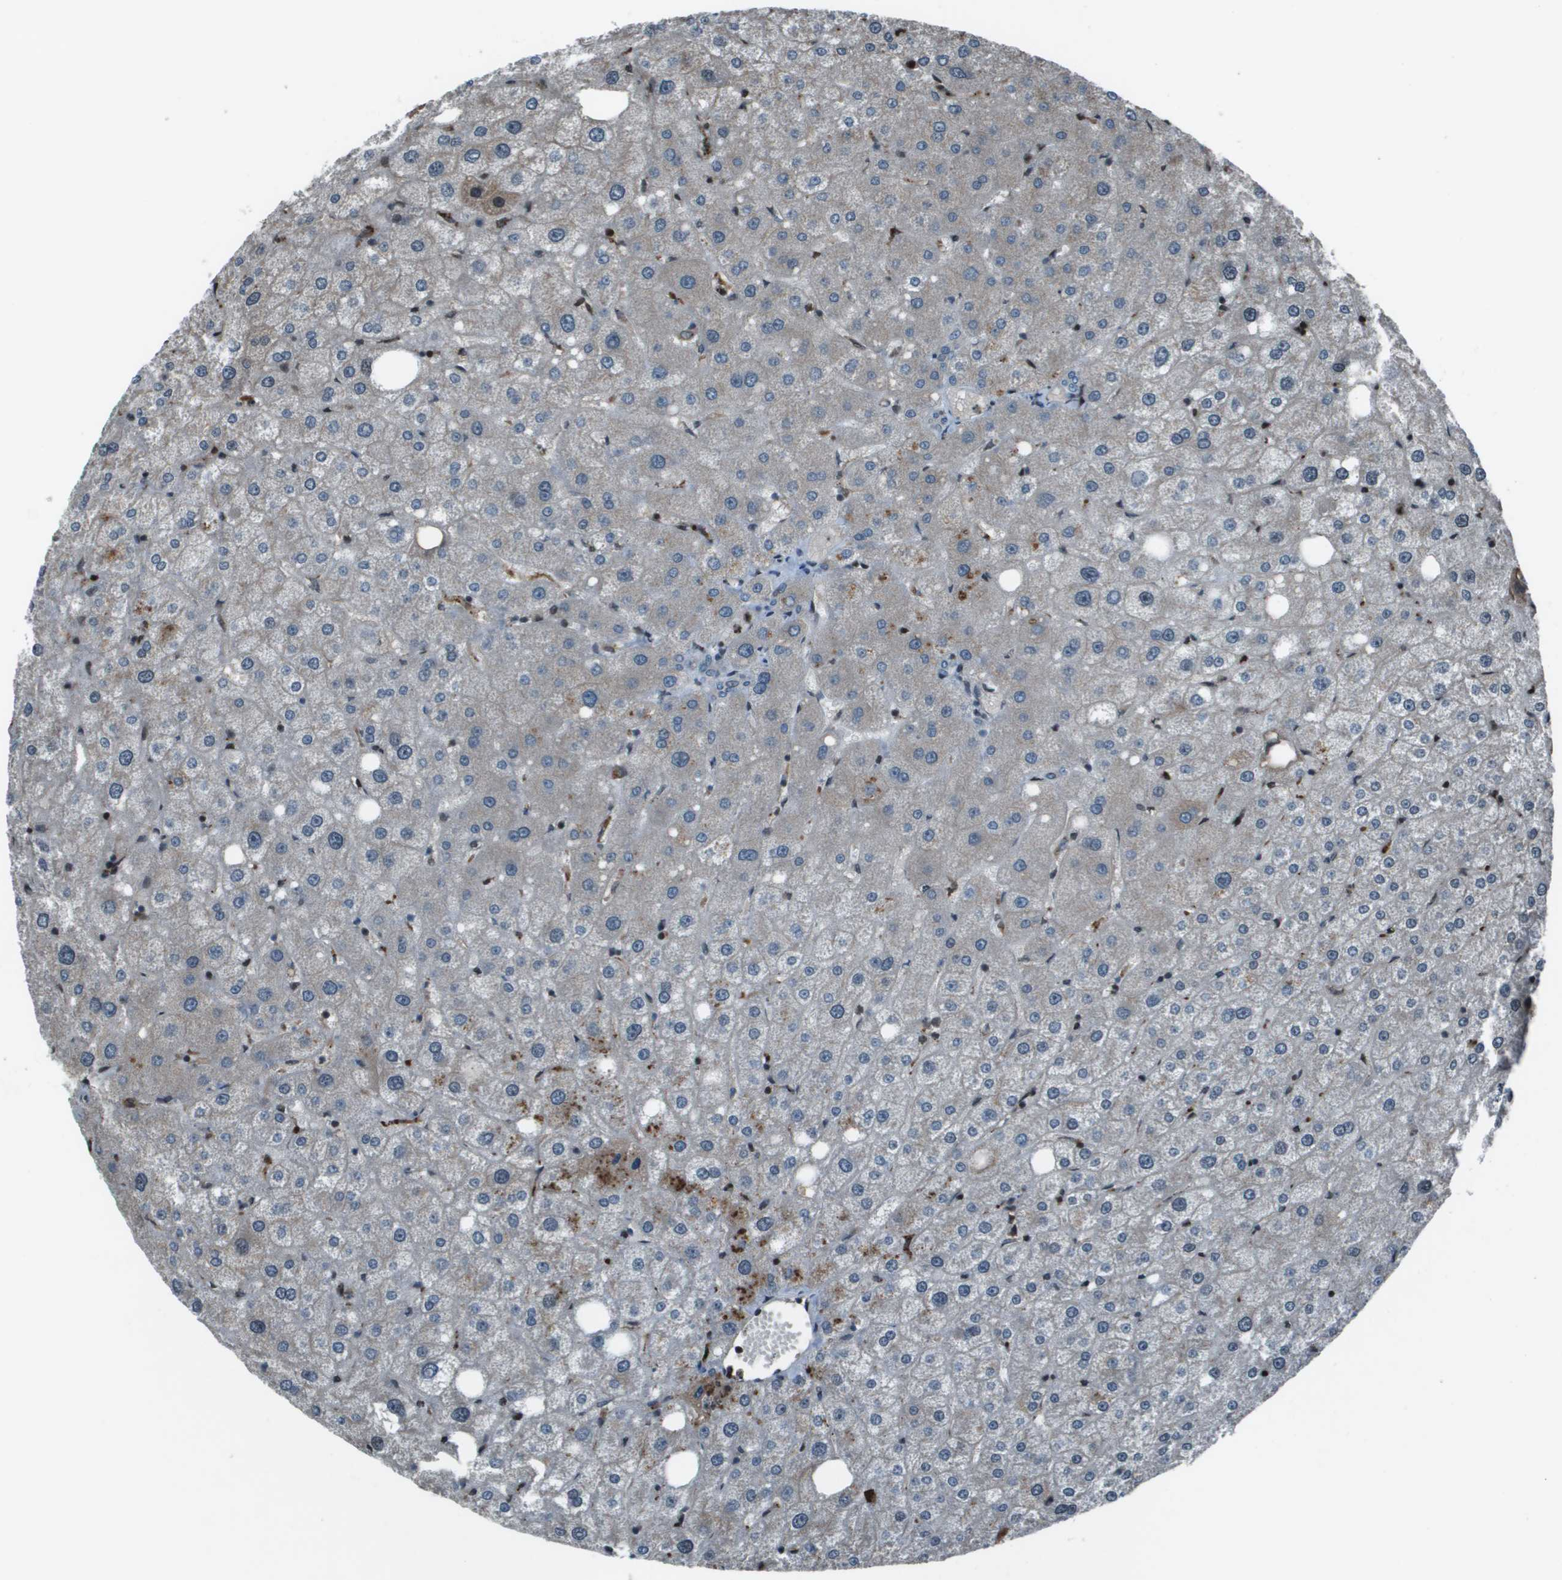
{"staining": {"intensity": "negative", "quantity": "none", "location": "none"}, "tissue": "liver", "cell_type": "Cholangiocytes", "image_type": "normal", "snomed": [{"axis": "morphology", "description": "Normal tissue, NOS"}, {"axis": "topography", "description": "Liver"}], "caption": "IHC histopathology image of benign liver stained for a protein (brown), which exhibits no expression in cholangiocytes.", "gene": "CXCL12", "patient": {"sex": "male", "age": 73}}